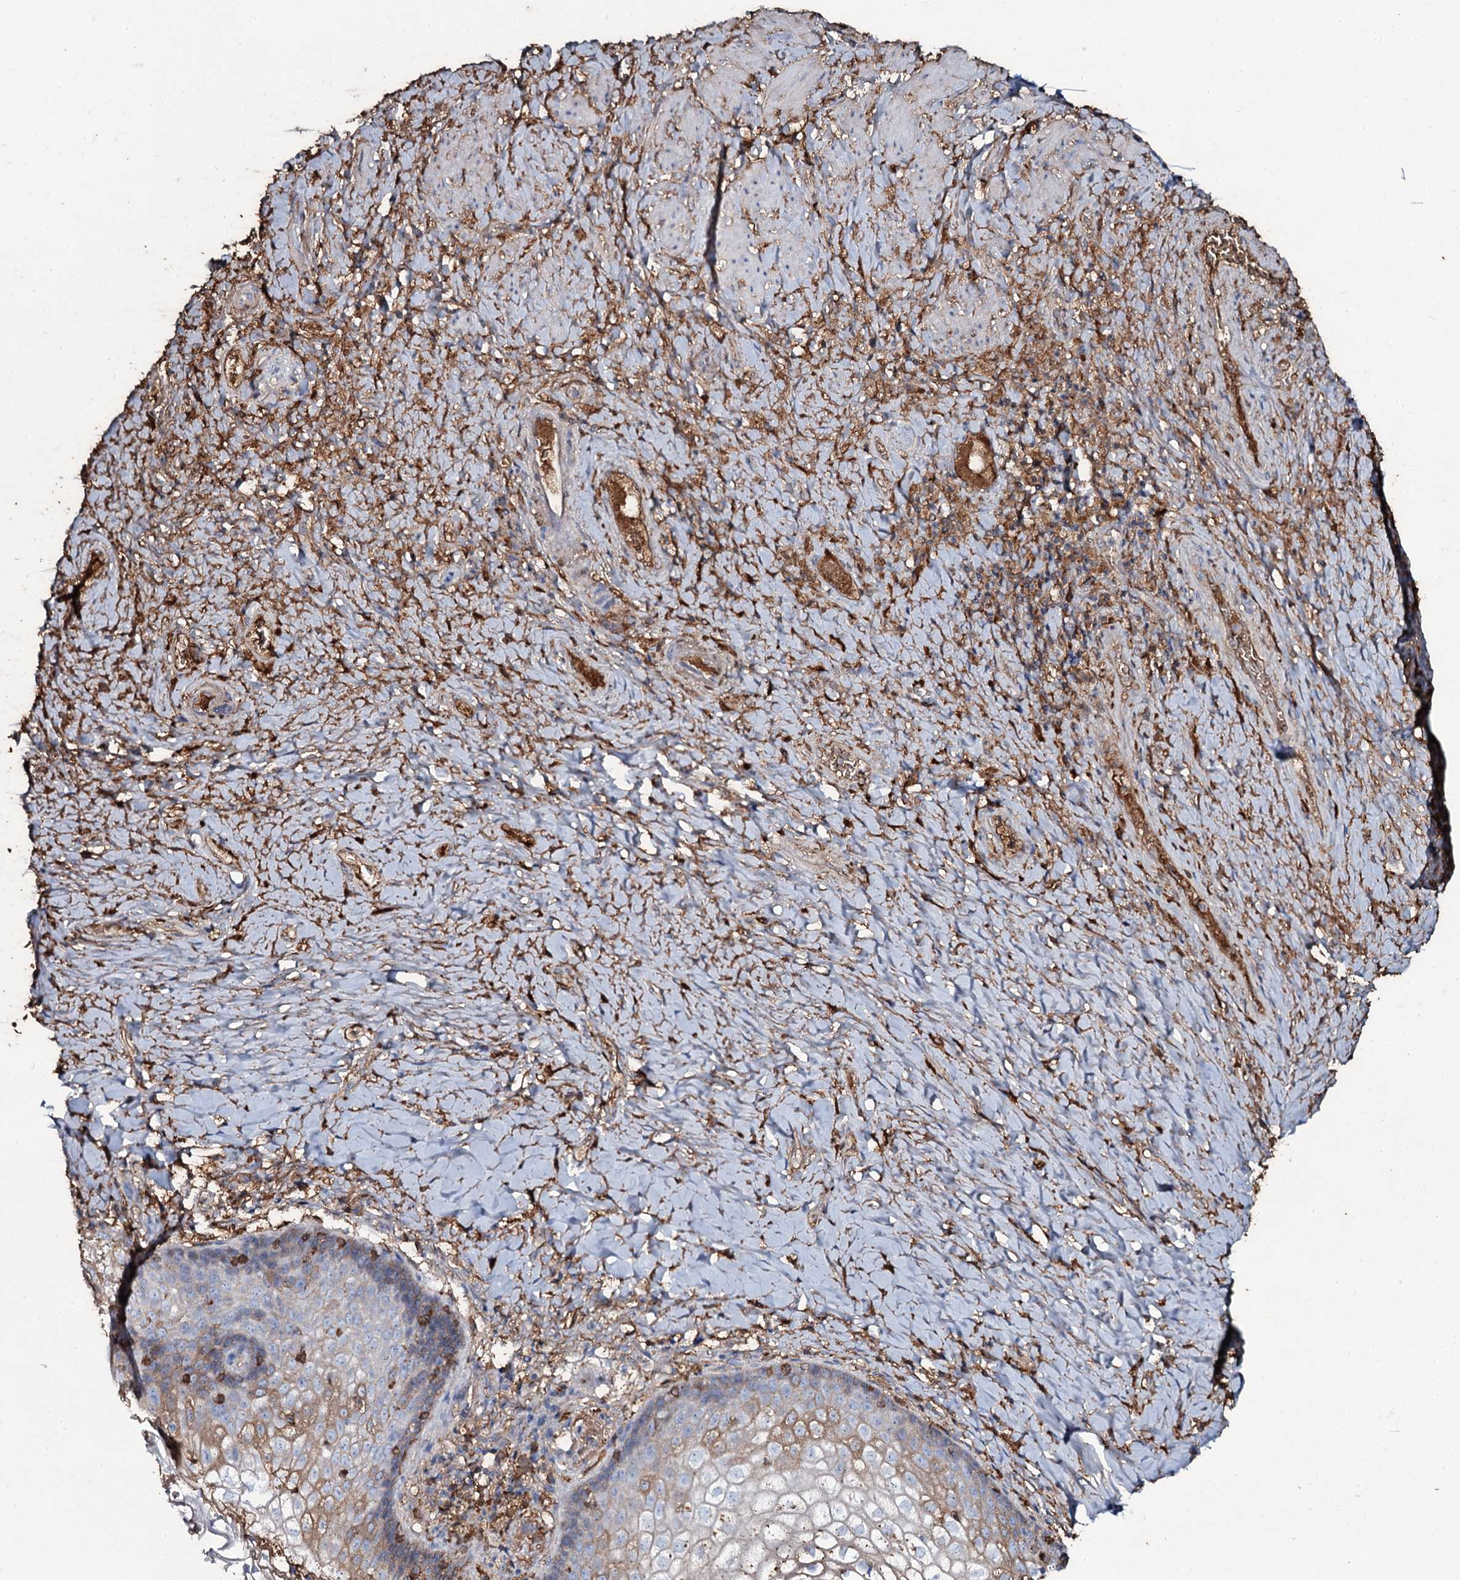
{"staining": {"intensity": "moderate", "quantity": "<25%", "location": "cytoplasmic/membranous"}, "tissue": "vagina", "cell_type": "Squamous epithelial cells", "image_type": "normal", "snomed": [{"axis": "morphology", "description": "Normal tissue, NOS"}, {"axis": "topography", "description": "Vagina"}], "caption": "An image of human vagina stained for a protein exhibits moderate cytoplasmic/membranous brown staining in squamous epithelial cells. (Stains: DAB in brown, nuclei in blue, Microscopy: brightfield microscopy at high magnification).", "gene": "EDN1", "patient": {"sex": "female", "age": 60}}